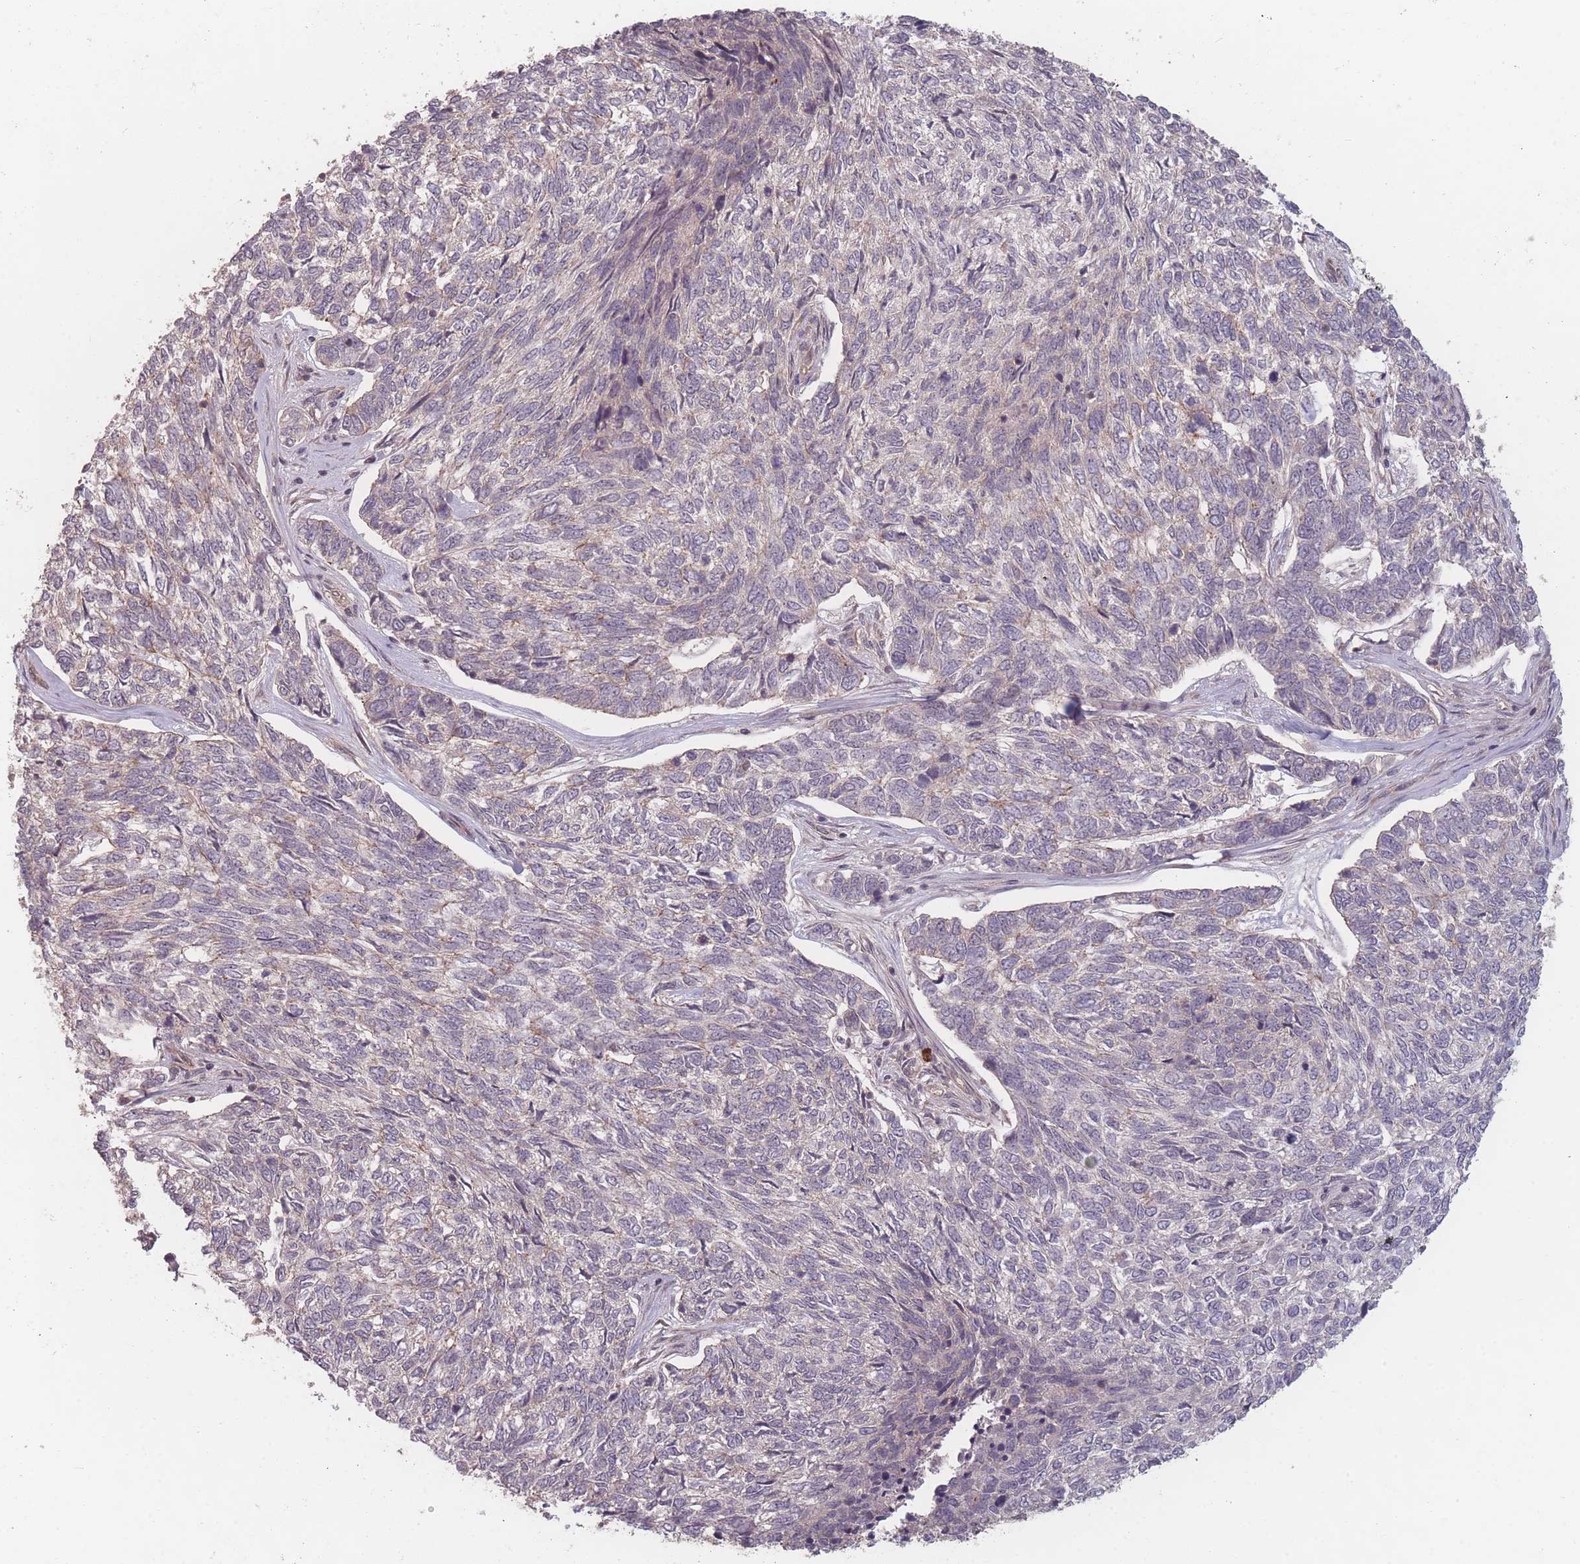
{"staining": {"intensity": "weak", "quantity": "<25%", "location": "cytoplasmic/membranous"}, "tissue": "skin cancer", "cell_type": "Tumor cells", "image_type": "cancer", "snomed": [{"axis": "morphology", "description": "Basal cell carcinoma"}, {"axis": "topography", "description": "Skin"}], "caption": "Basal cell carcinoma (skin) stained for a protein using IHC shows no expression tumor cells.", "gene": "HAGH", "patient": {"sex": "female", "age": 65}}